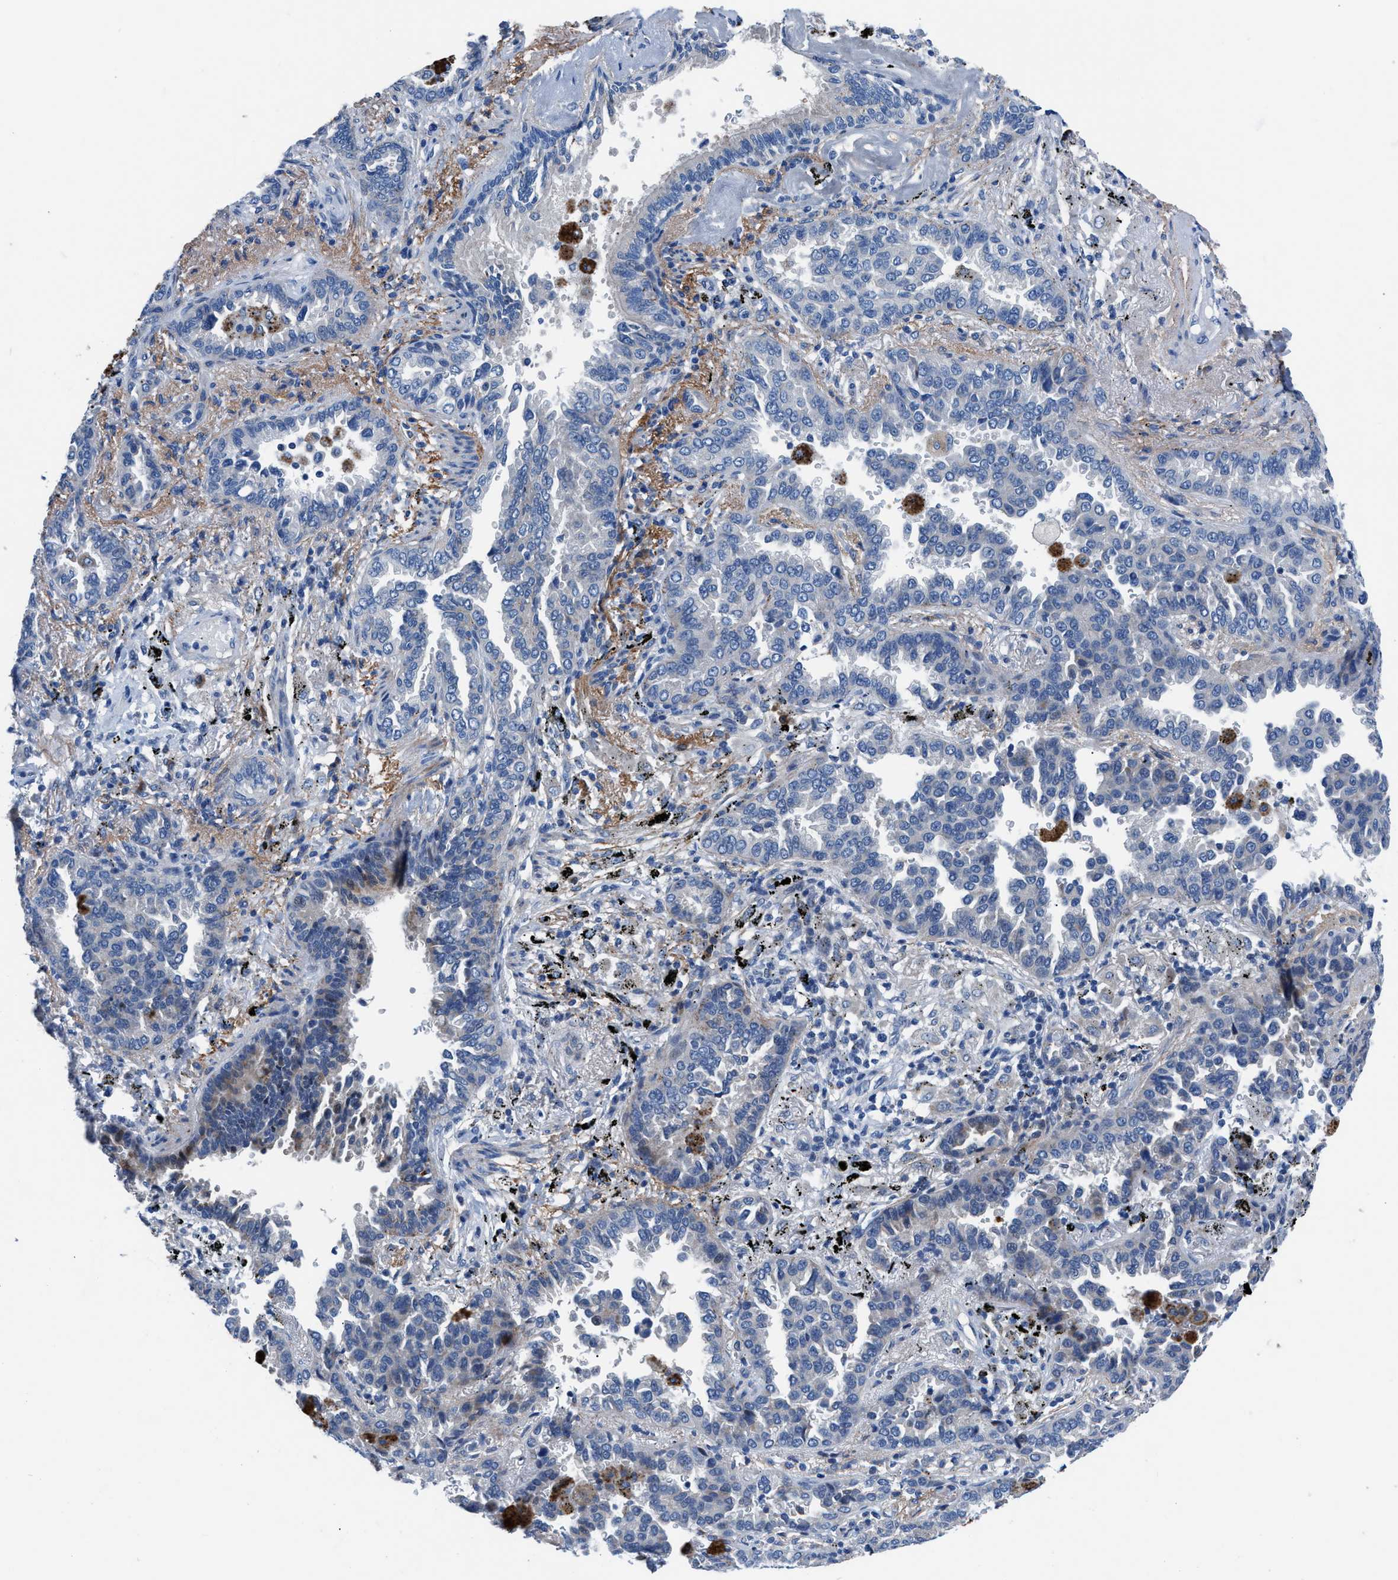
{"staining": {"intensity": "negative", "quantity": "none", "location": "none"}, "tissue": "lung cancer", "cell_type": "Tumor cells", "image_type": "cancer", "snomed": [{"axis": "morphology", "description": "Normal tissue, NOS"}, {"axis": "morphology", "description": "Adenocarcinoma, NOS"}, {"axis": "topography", "description": "Lung"}], "caption": "An image of human adenocarcinoma (lung) is negative for staining in tumor cells. Brightfield microscopy of IHC stained with DAB (3,3'-diaminobenzidine) (brown) and hematoxylin (blue), captured at high magnification.", "gene": "UAP1", "patient": {"sex": "male", "age": 59}}